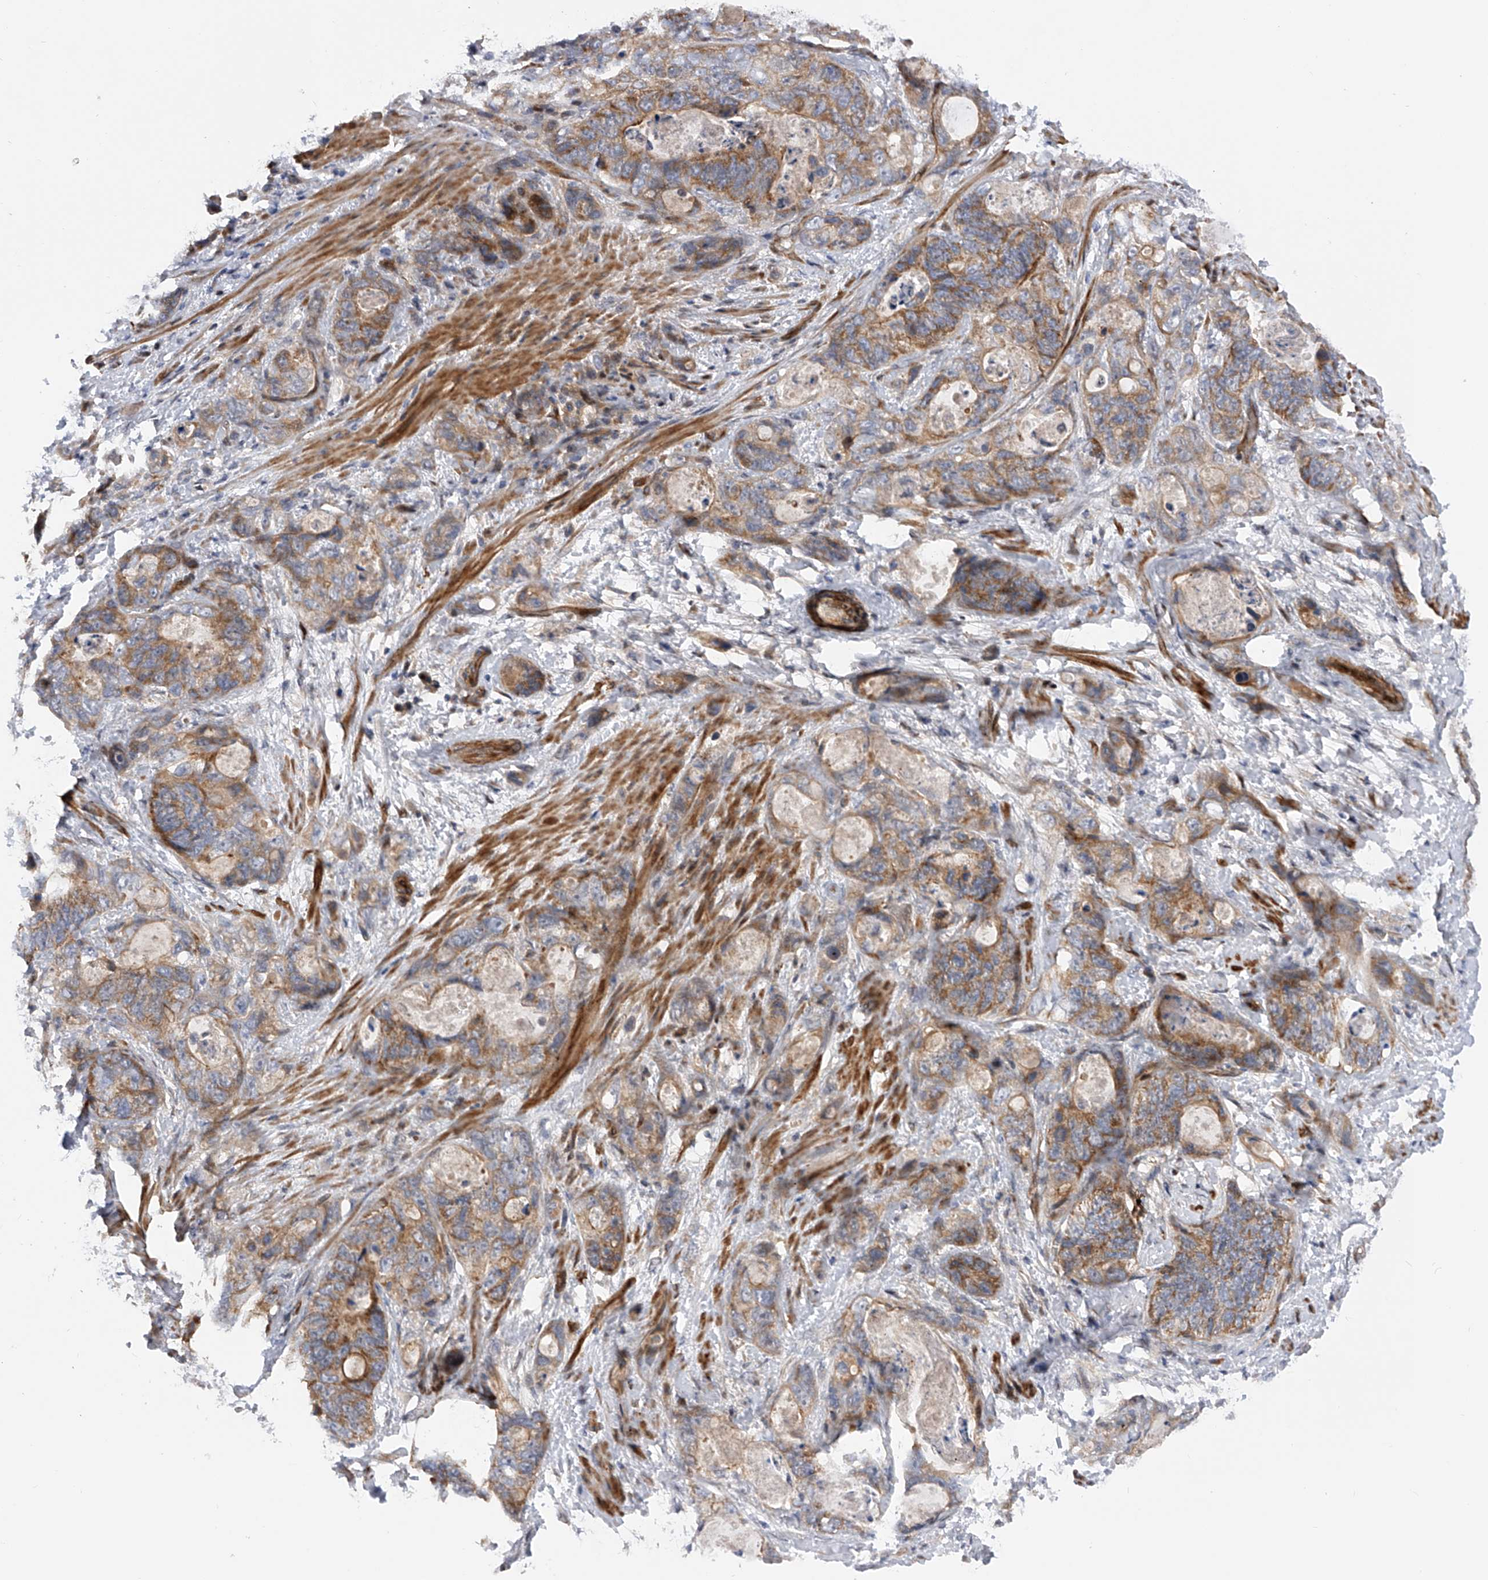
{"staining": {"intensity": "moderate", "quantity": ">75%", "location": "cytoplasmic/membranous"}, "tissue": "stomach cancer", "cell_type": "Tumor cells", "image_type": "cancer", "snomed": [{"axis": "morphology", "description": "Normal tissue, NOS"}, {"axis": "morphology", "description": "Adenocarcinoma, NOS"}, {"axis": "topography", "description": "Stomach"}], "caption": "Protein staining shows moderate cytoplasmic/membranous staining in about >75% of tumor cells in adenocarcinoma (stomach).", "gene": "PDSS2", "patient": {"sex": "female", "age": 89}}